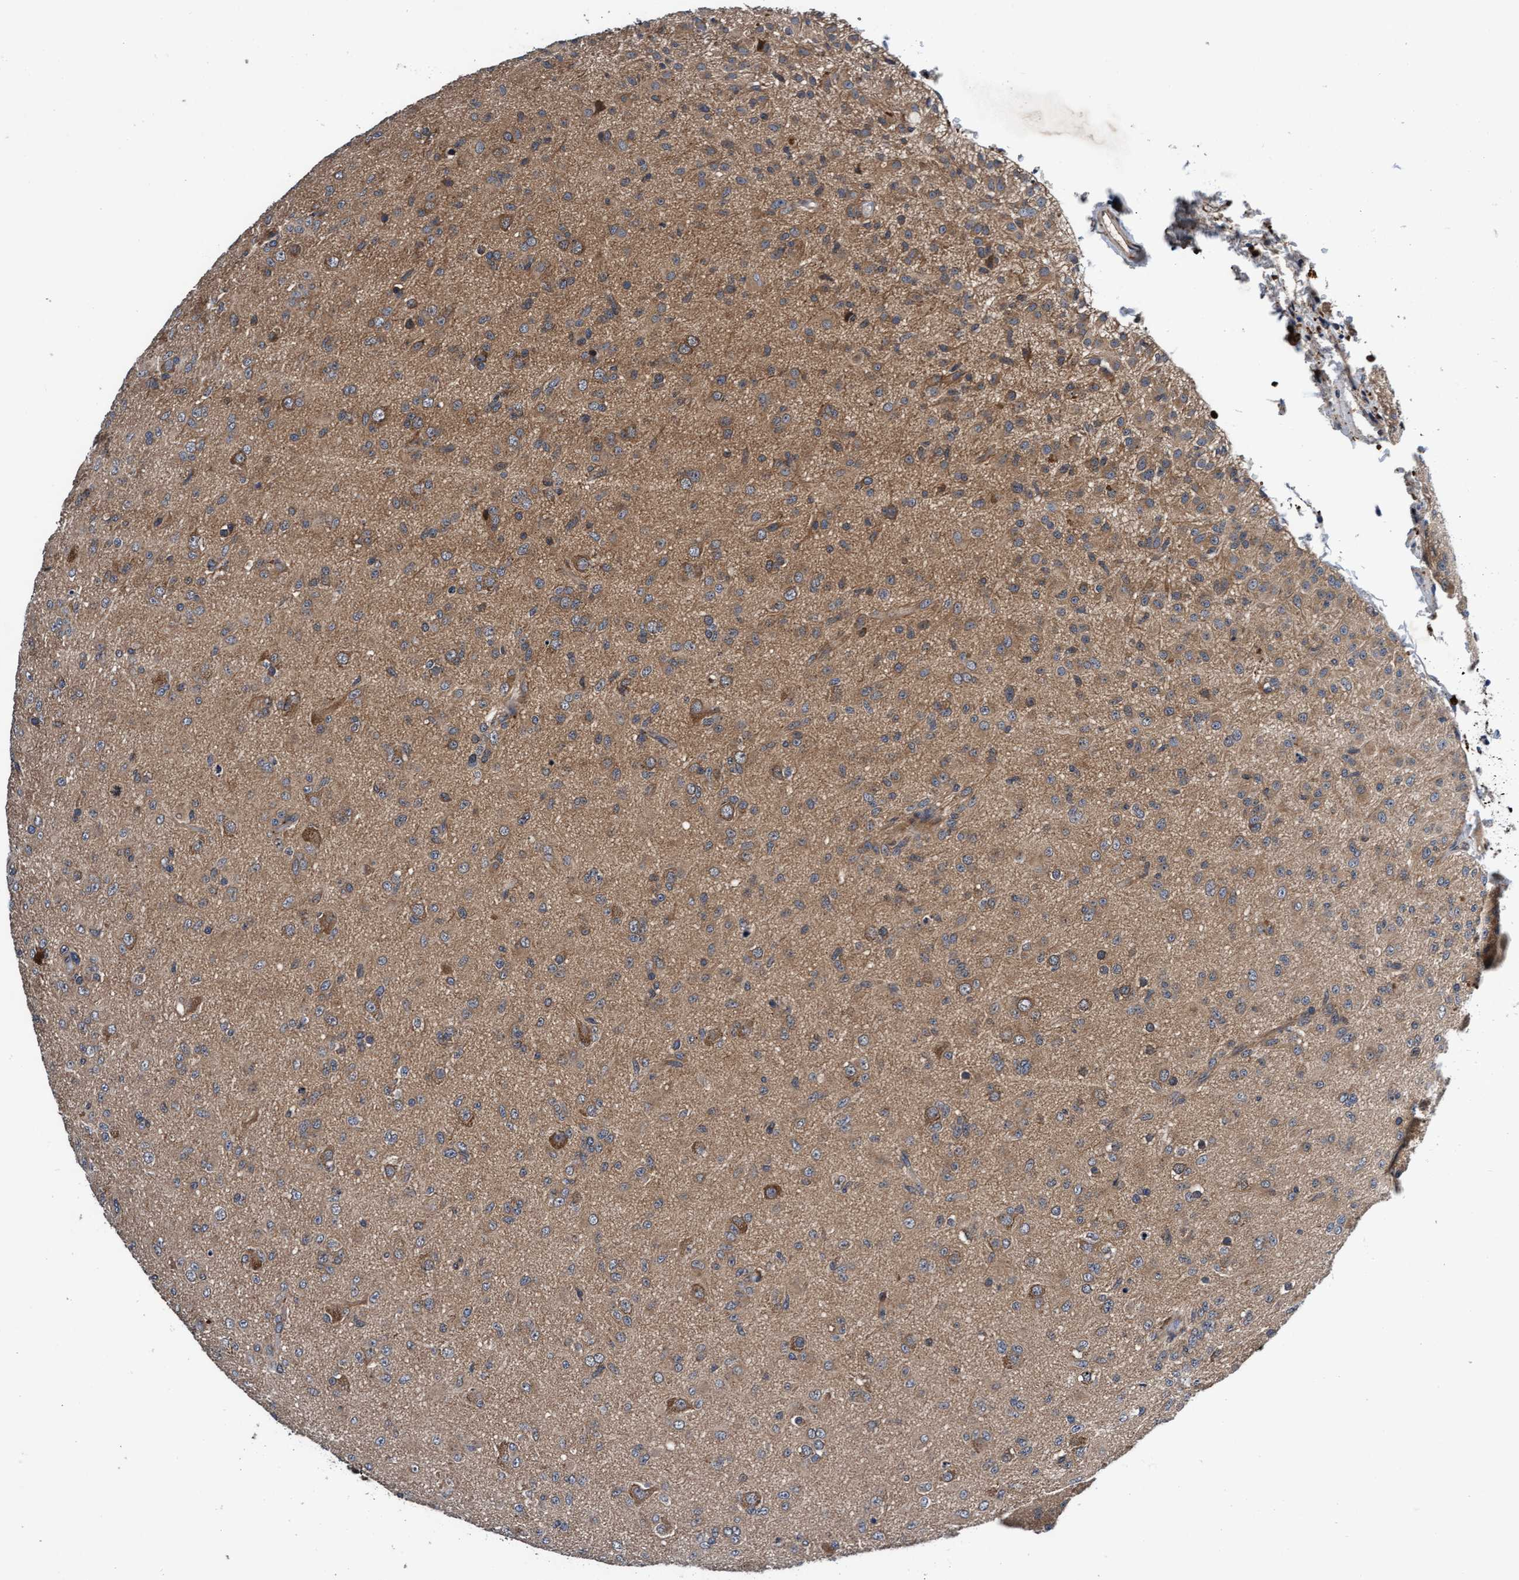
{"staining": {"intensity": "moderate", "quantity": "<25%", "location": "cytoplasmic/membranous"}, "tissue": "glioma", "cell_type": "Tumor cells", "image_type": "cancer", "snomed": [{"axis": "morphology", "description": "Glioma, malignant, Low grade"}, {"axis": "topography", "description": "Brain"}], "caption": "The histopathology image reveals immunohistochemical staining of low-grade glioma (malignant). There is moderate cytoplasmic/membranous staining is seen in approximately <25% of tumor cells.", "gene": "EFCAB13", "patient": {"sex": "male", "age": 65}}